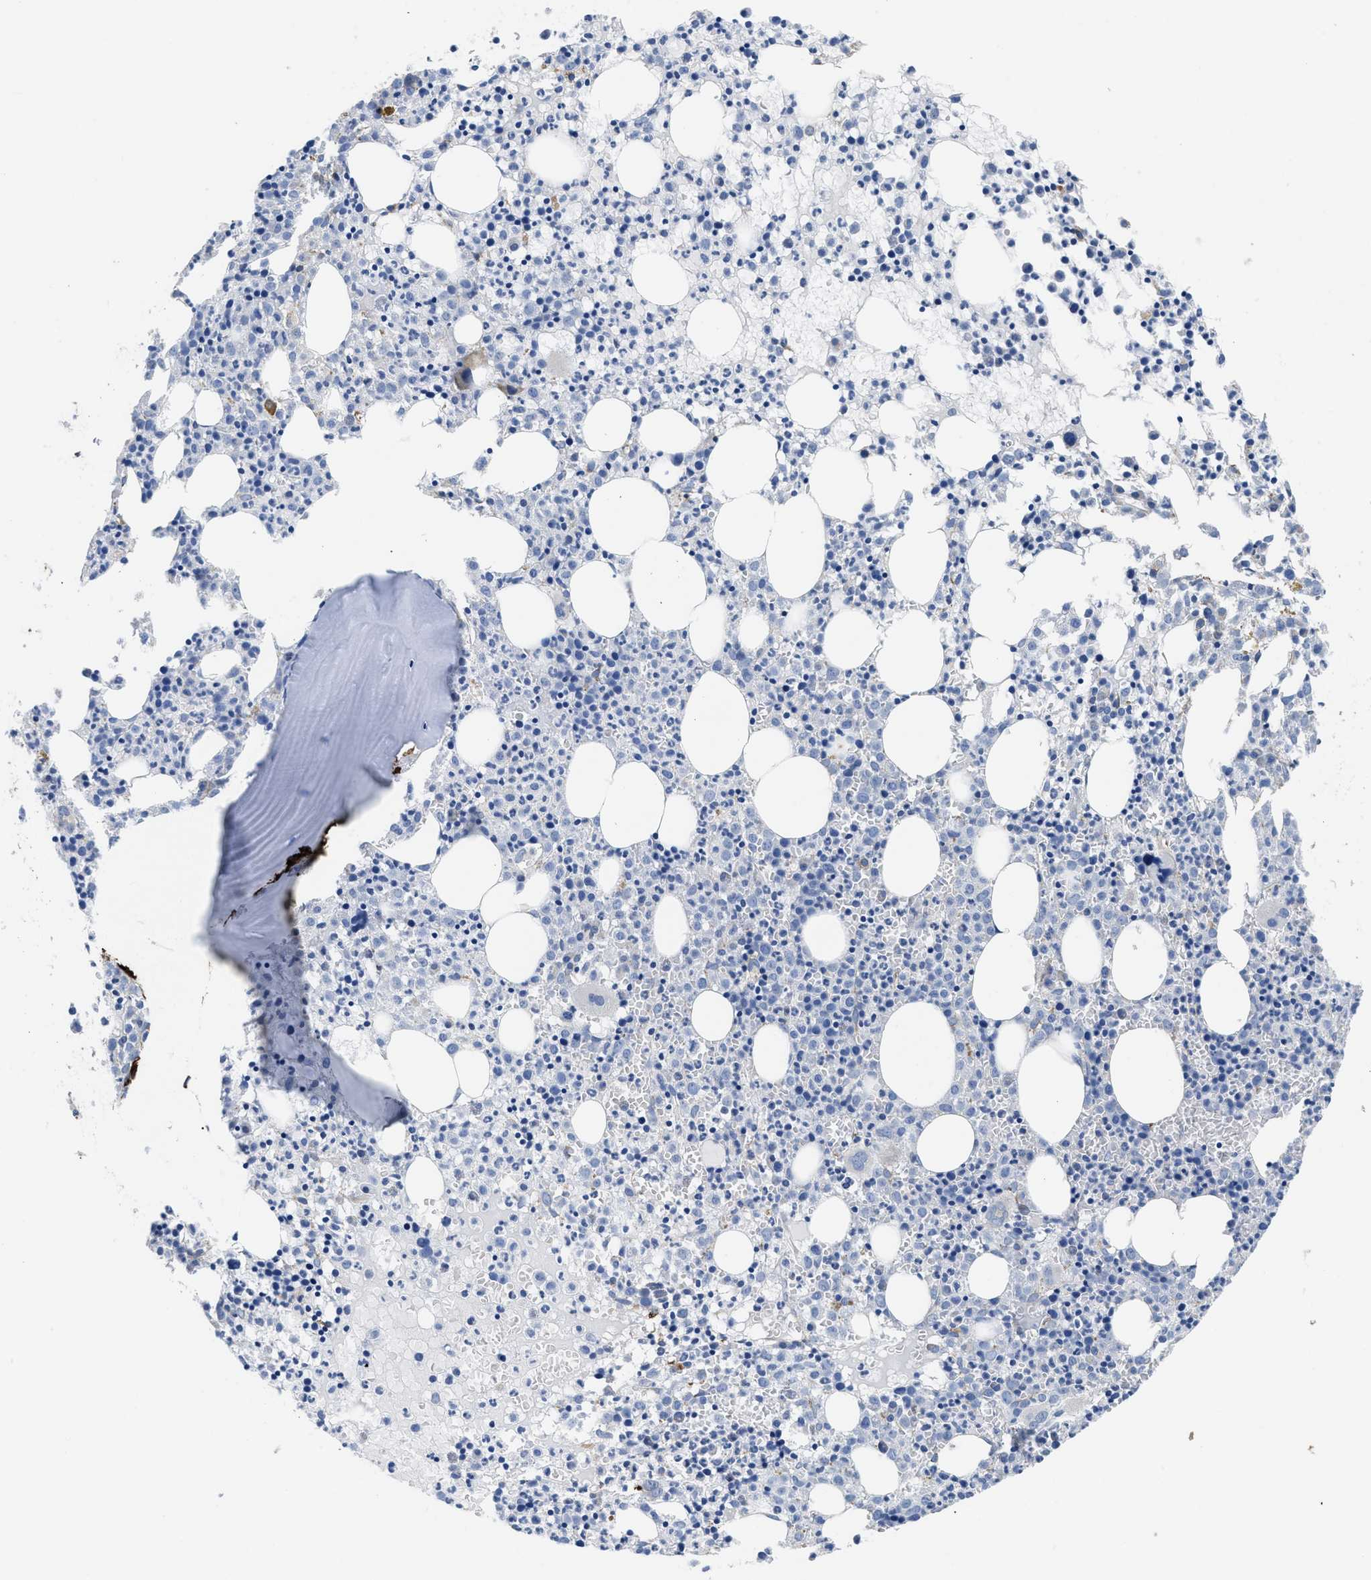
{"staining": {"intensity": "negative", "quantity": "none", "location": "none"}, "tissue": "bone marrow", "cell_type": "Hematopoietic cells", "image_type": "normal", "snomed": [{"axis": "morphology", "description": "Normal tissue, NOS"}, {"axis": "morphology", "description": "Inflammation, NOS"}, {"axis": "topography", "description": "Bone marrow"}], "caption": "DAB (3,3'-diaminobenzidine) immunohistochemical staining of unremarkable human bone marrow reveals no significant staining in hematopoietic cells. The staining was performed using DAB to visualize the protein expression in brown, while the nuclei were stained in blue with hematoxylin (Magnification: 20x).", "gene": "SQLE", "patient": {"sex": "male", "age": 25}}